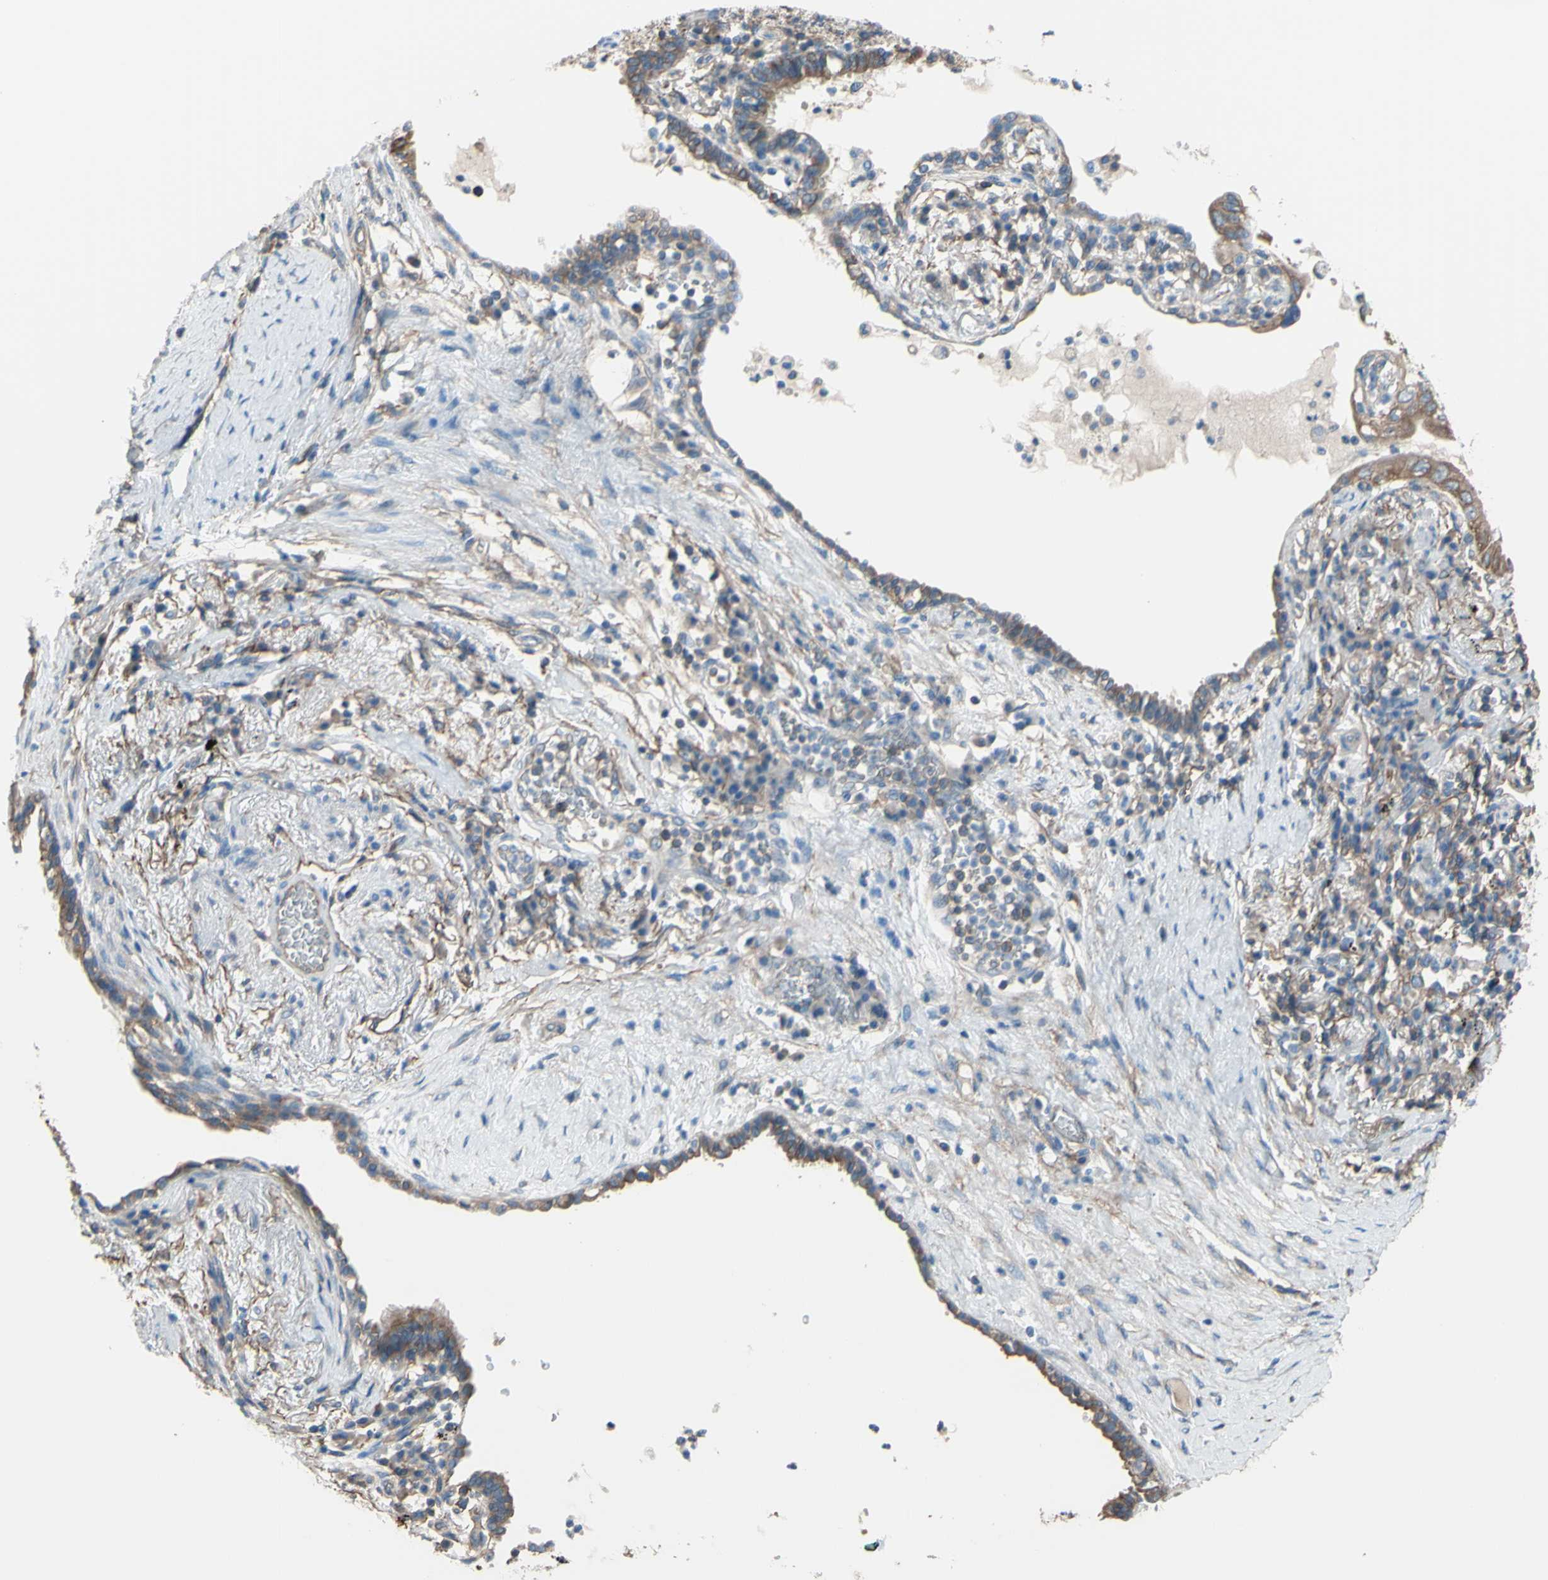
{"staining": {"intensity": "weak", "quantity": ">75%", "location": "cytoplasmic/membranous"}, "tissue": "lung cancer", "cell_type": "Tumor cells", "image_type": "cancer", "snomed": [{"axis": "morphology", "description": "Adenocarcinoma, NOS"}, {"axis": "topography", "description": "Lung"}], "caption": "Immunohistochemical staining of lung cancer (adenocarcinoma) shows low levels of weak cytoplasmic/membranous expression in about >75% of tumor cells. Immunohistochemistry stains the protein of interest in brown and the nuclei are stained blue.", "gene": "ADD1", "patient": {"sex": "female", "age": 70}}